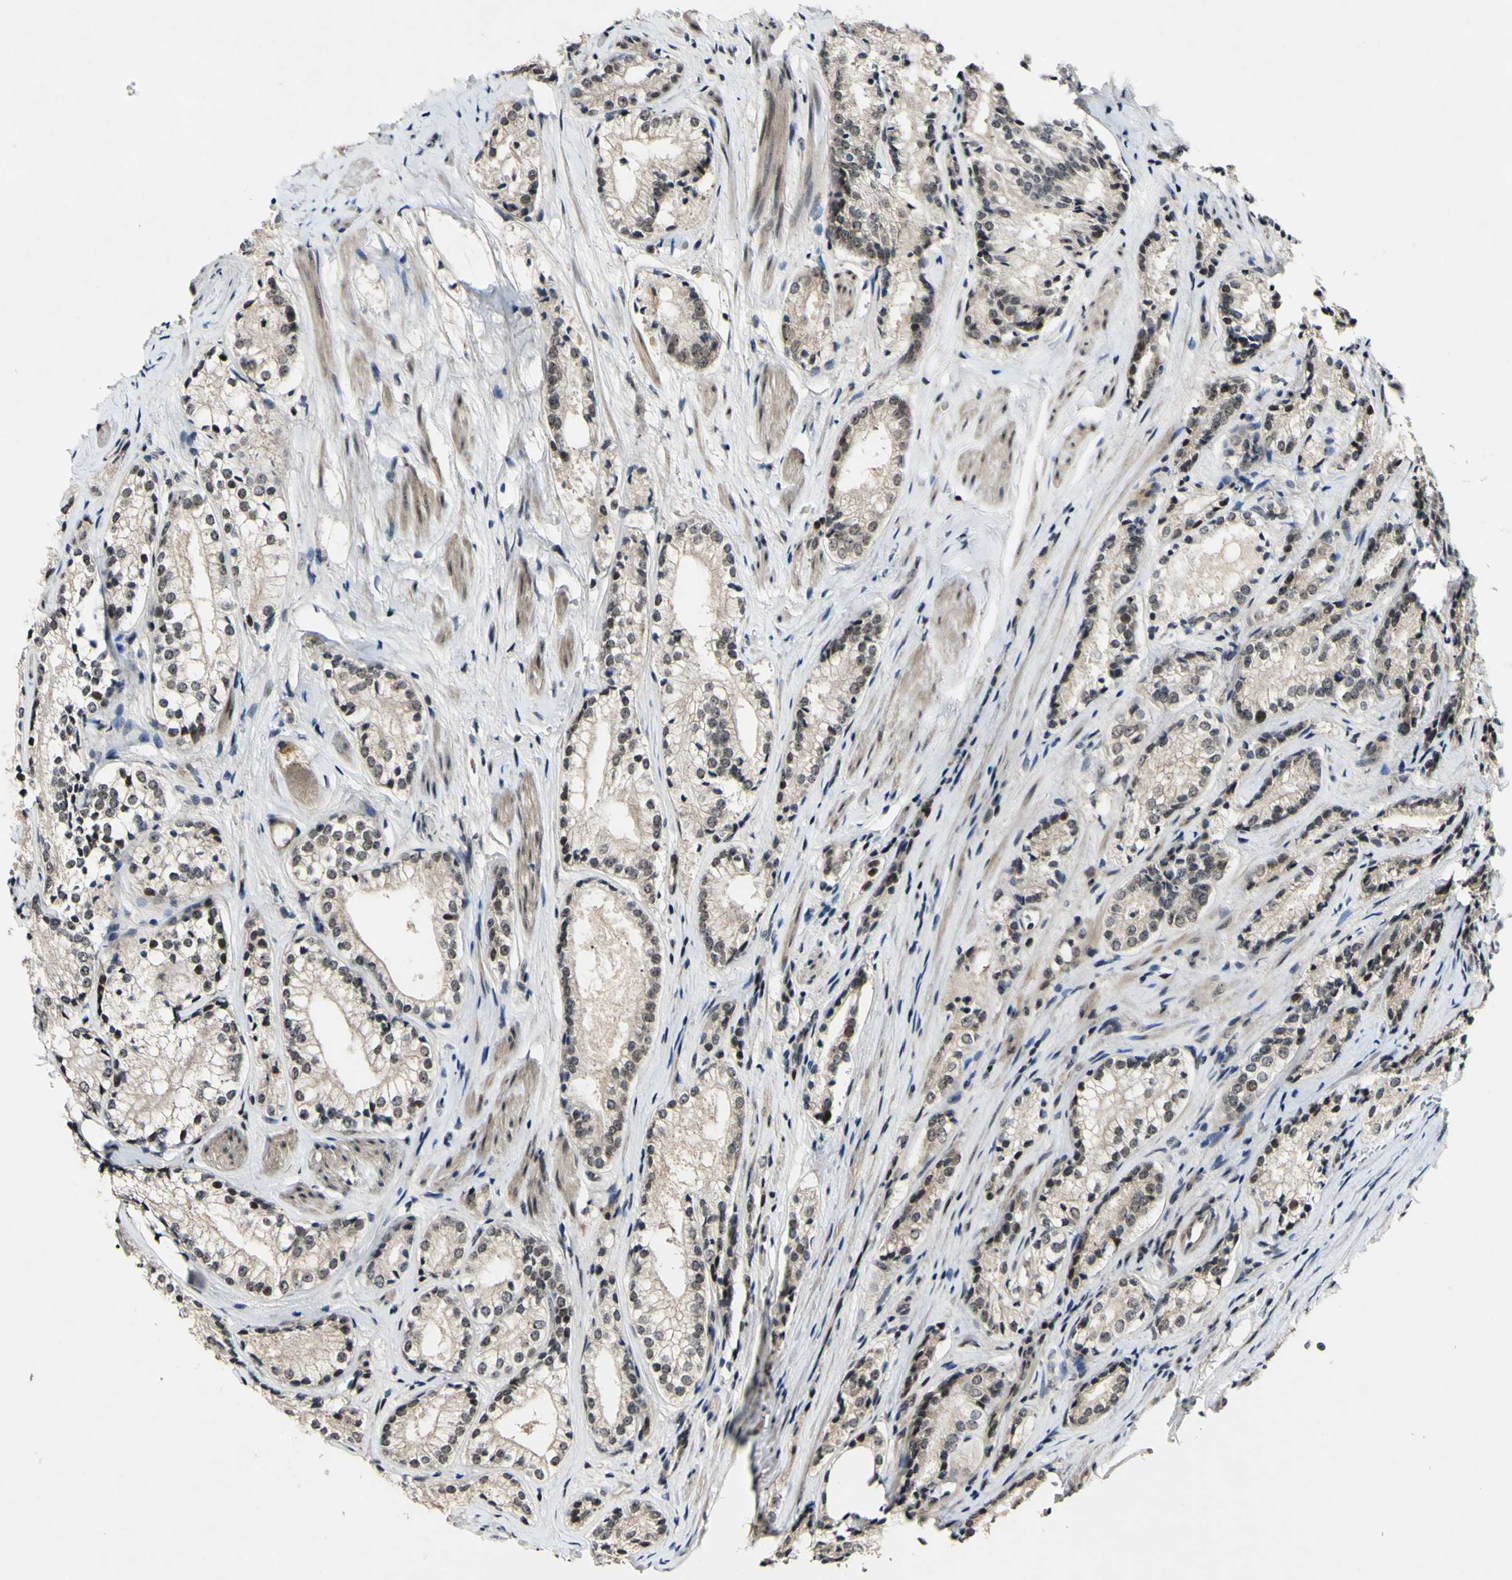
{"staining": {"intensity": "weak", "quantity": "25%-75%", "location": "cytoplasmic/membranous,nuclear"}, "tissue": "prostate cancer", "cell_type": "Tumor cells", "image_type": "cancer", "snomed": [{"axis": "morphology", "description": "Adenocarcinoma, Low grade"}, {"axis": "topography", "description": "Prostate"}], "caption": "IHC of human adenocarcinoma (low-grade) (prostate) displays low levels of weak cytoplasmic/membranous and nuclear positivity in about 25%-75% of tumor cells.", "gene": "POLR2F", "patient": {"sex": "male", "age": 60}}